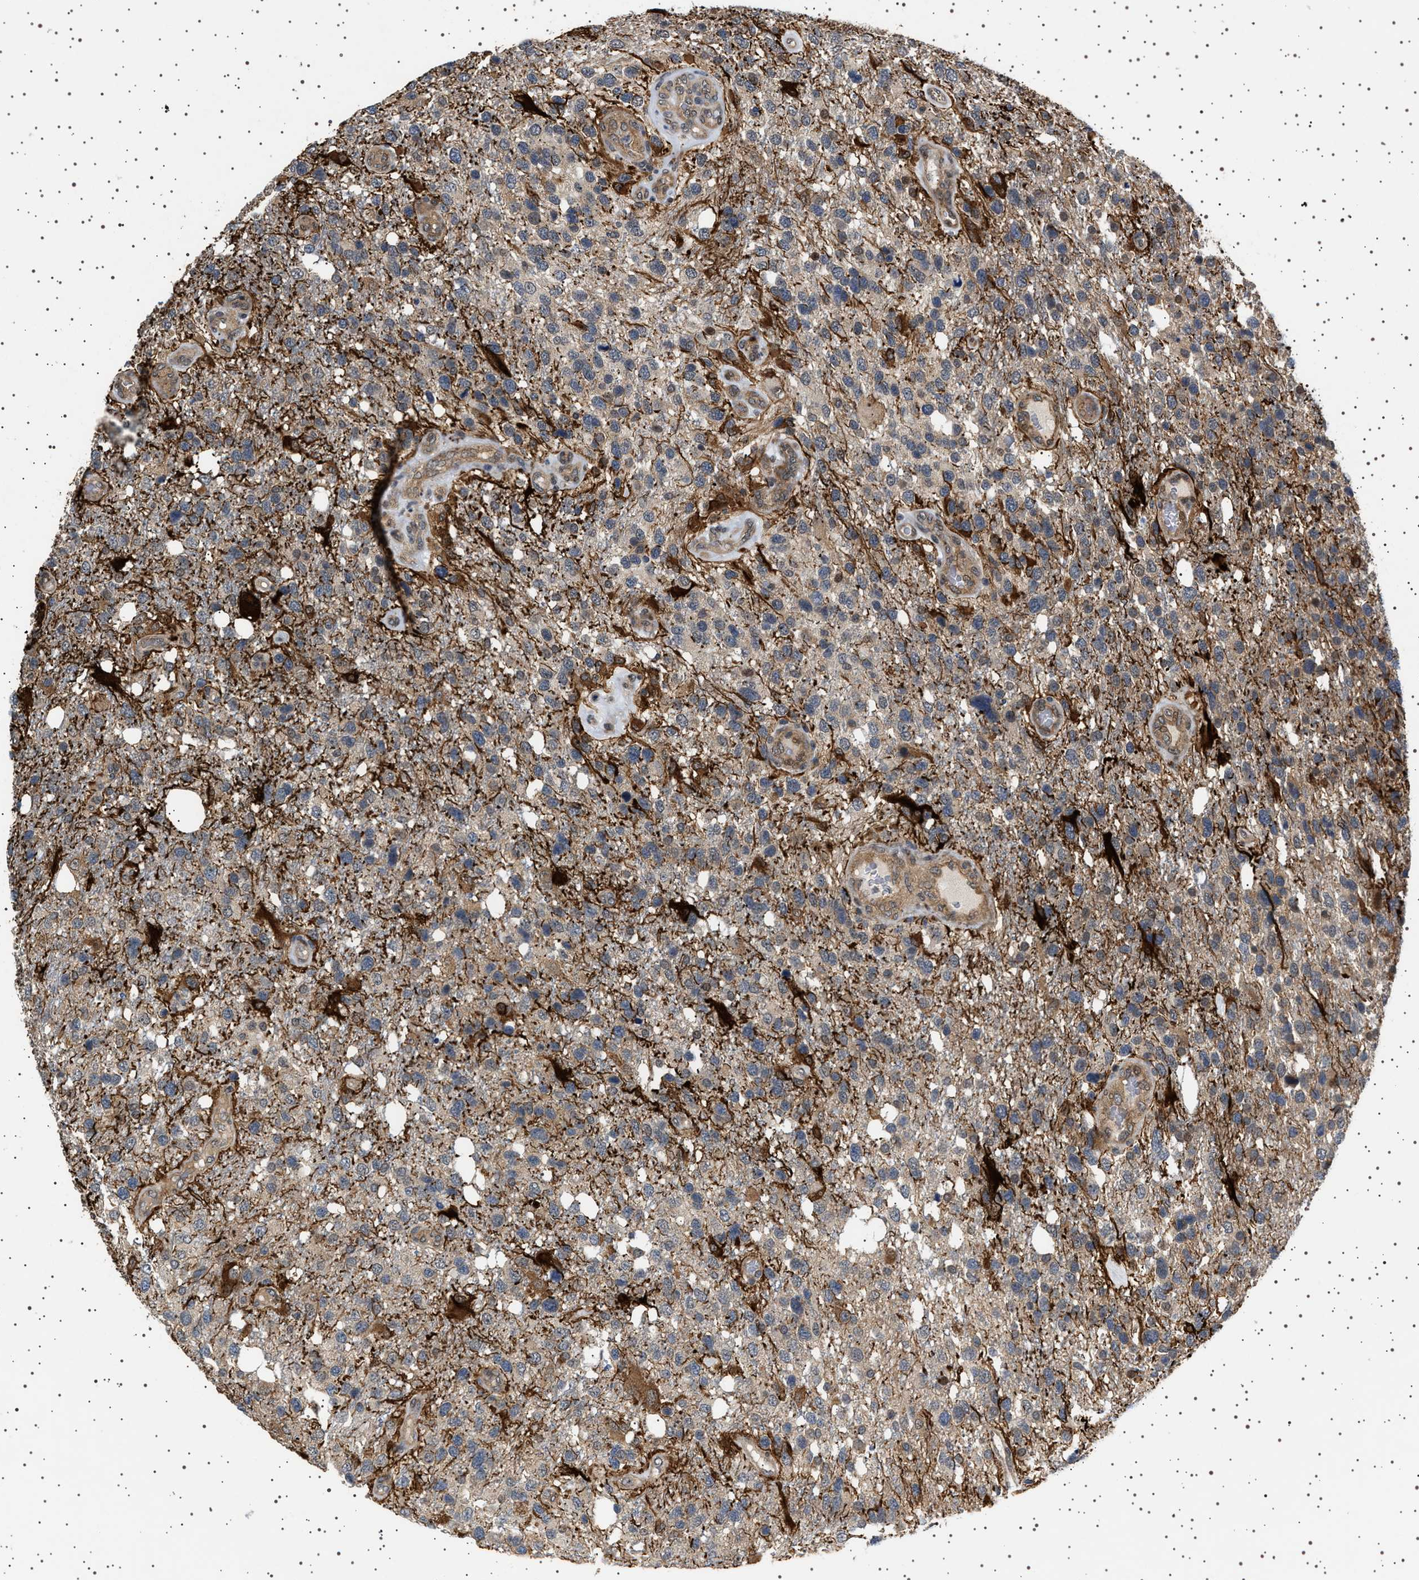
{"staining": {"intensity": "weak", "quantity": "<25%", "location": "cytoplasmic/membranous"}, "tissue": "glioma", "cell_type": "Tumor cells", "image_type": "cancer", "snomed": [{"axis": "morphology", "description": "Glioma, malignant, High grade"}, {"axis": "topography", "description": "Brain"}], "caption": "Immunohistochemical staining of high-grade glioma (malignant) demonstrates no significant staining in tumor cells. Nuclei are stained in blue.", "gene": "BAG3", "patient": {"sex": "female", "age": 58}}